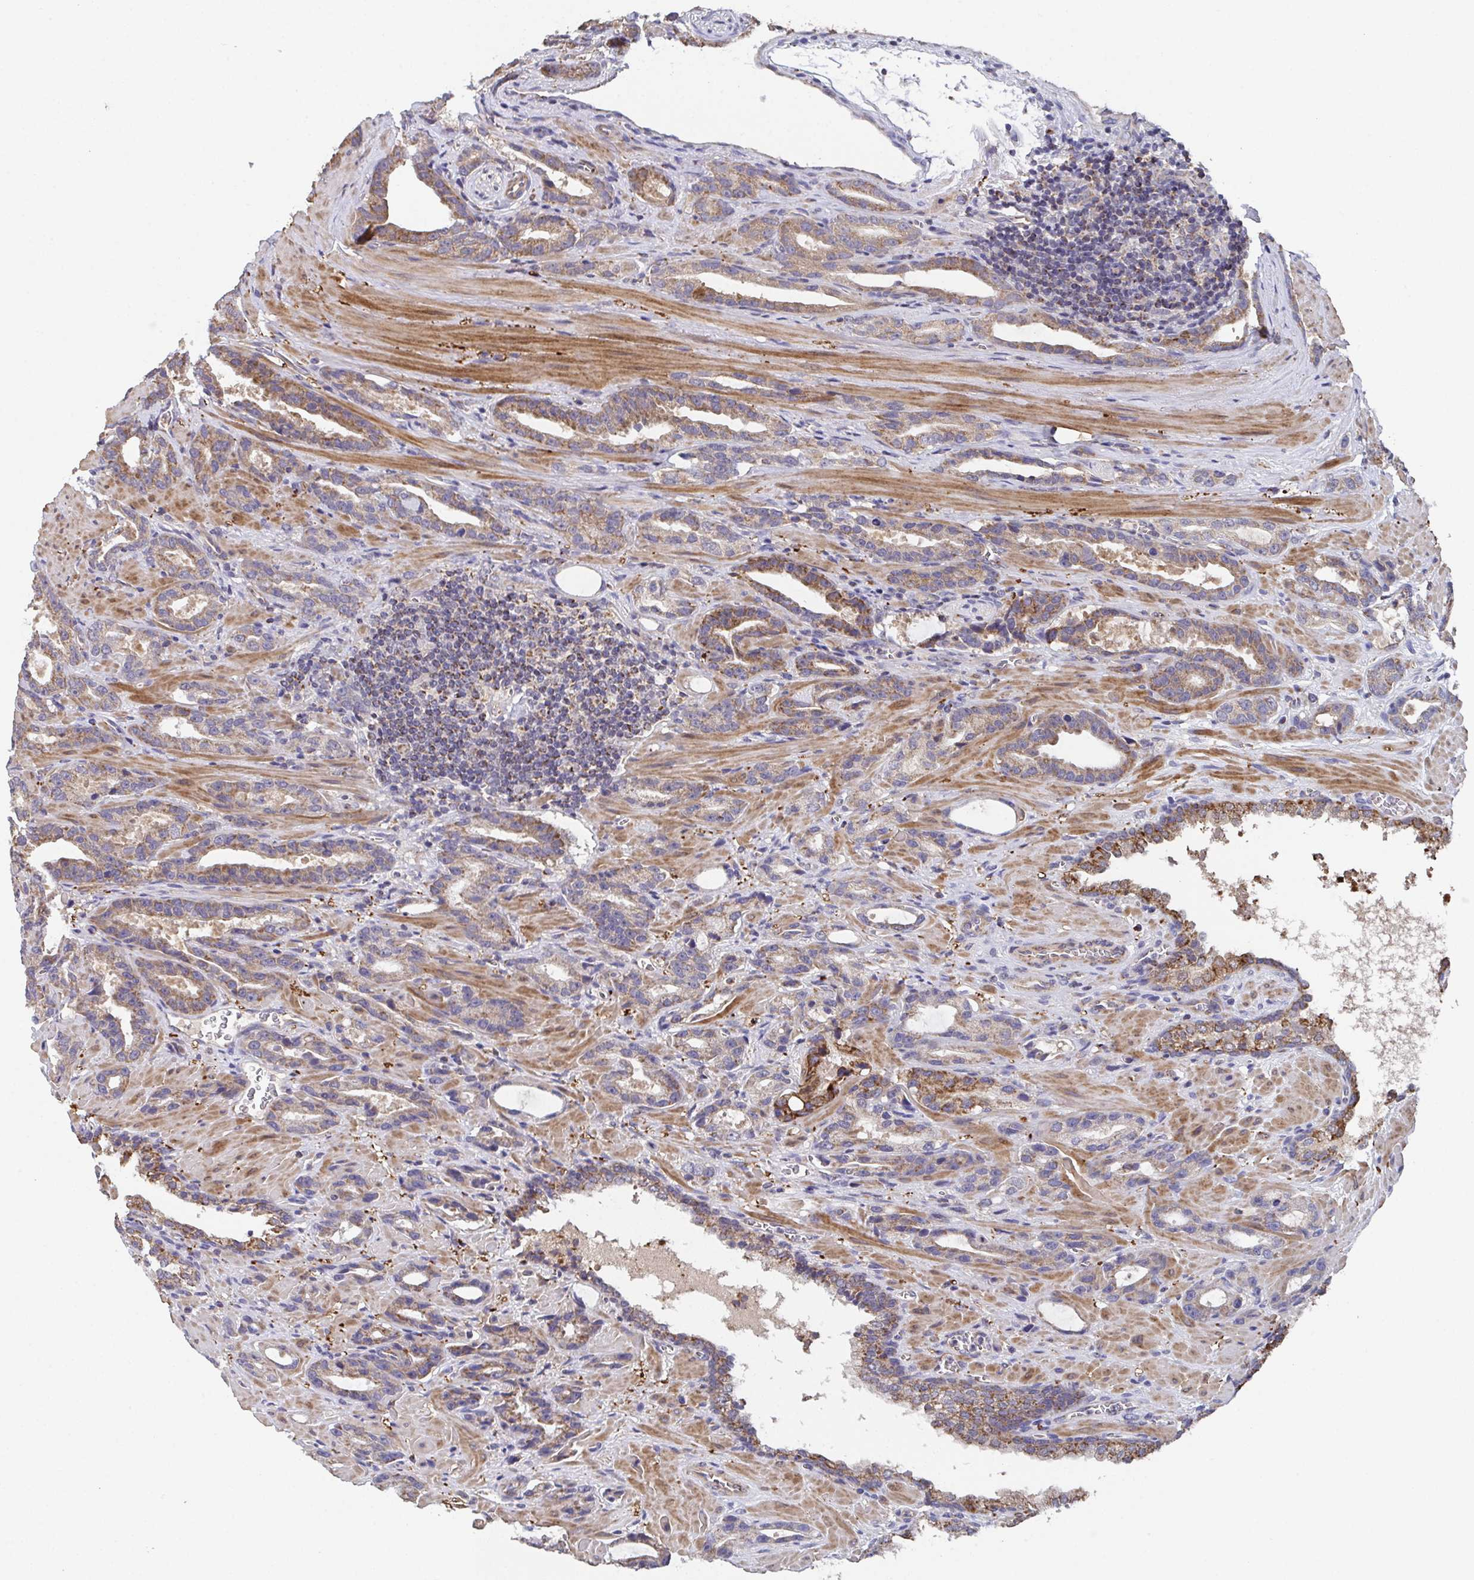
{"staining": {"intensity": "moderate", "quantity": "<25%", "location": "cytoplasmic/membranous"}, "tissue": "prostate cancer", "cell_type": "Tumor cells", "image_type": "cancer", "snomed": [{"axis": "morphology", "description": "Adenocarcinoma, High grade"}, {"axis": "topography", "description": "Prostate"}], "caption": "Approximately <25% of tumor cells in adenocarcinoma (high-grade) (prostate) demonstrate moderate cytoplasmic/membranous protein staining as visualized by brown immunohistochemical staining.", "gene": "MT-ND3", "patient": {"sex": "male", "age": 65}}